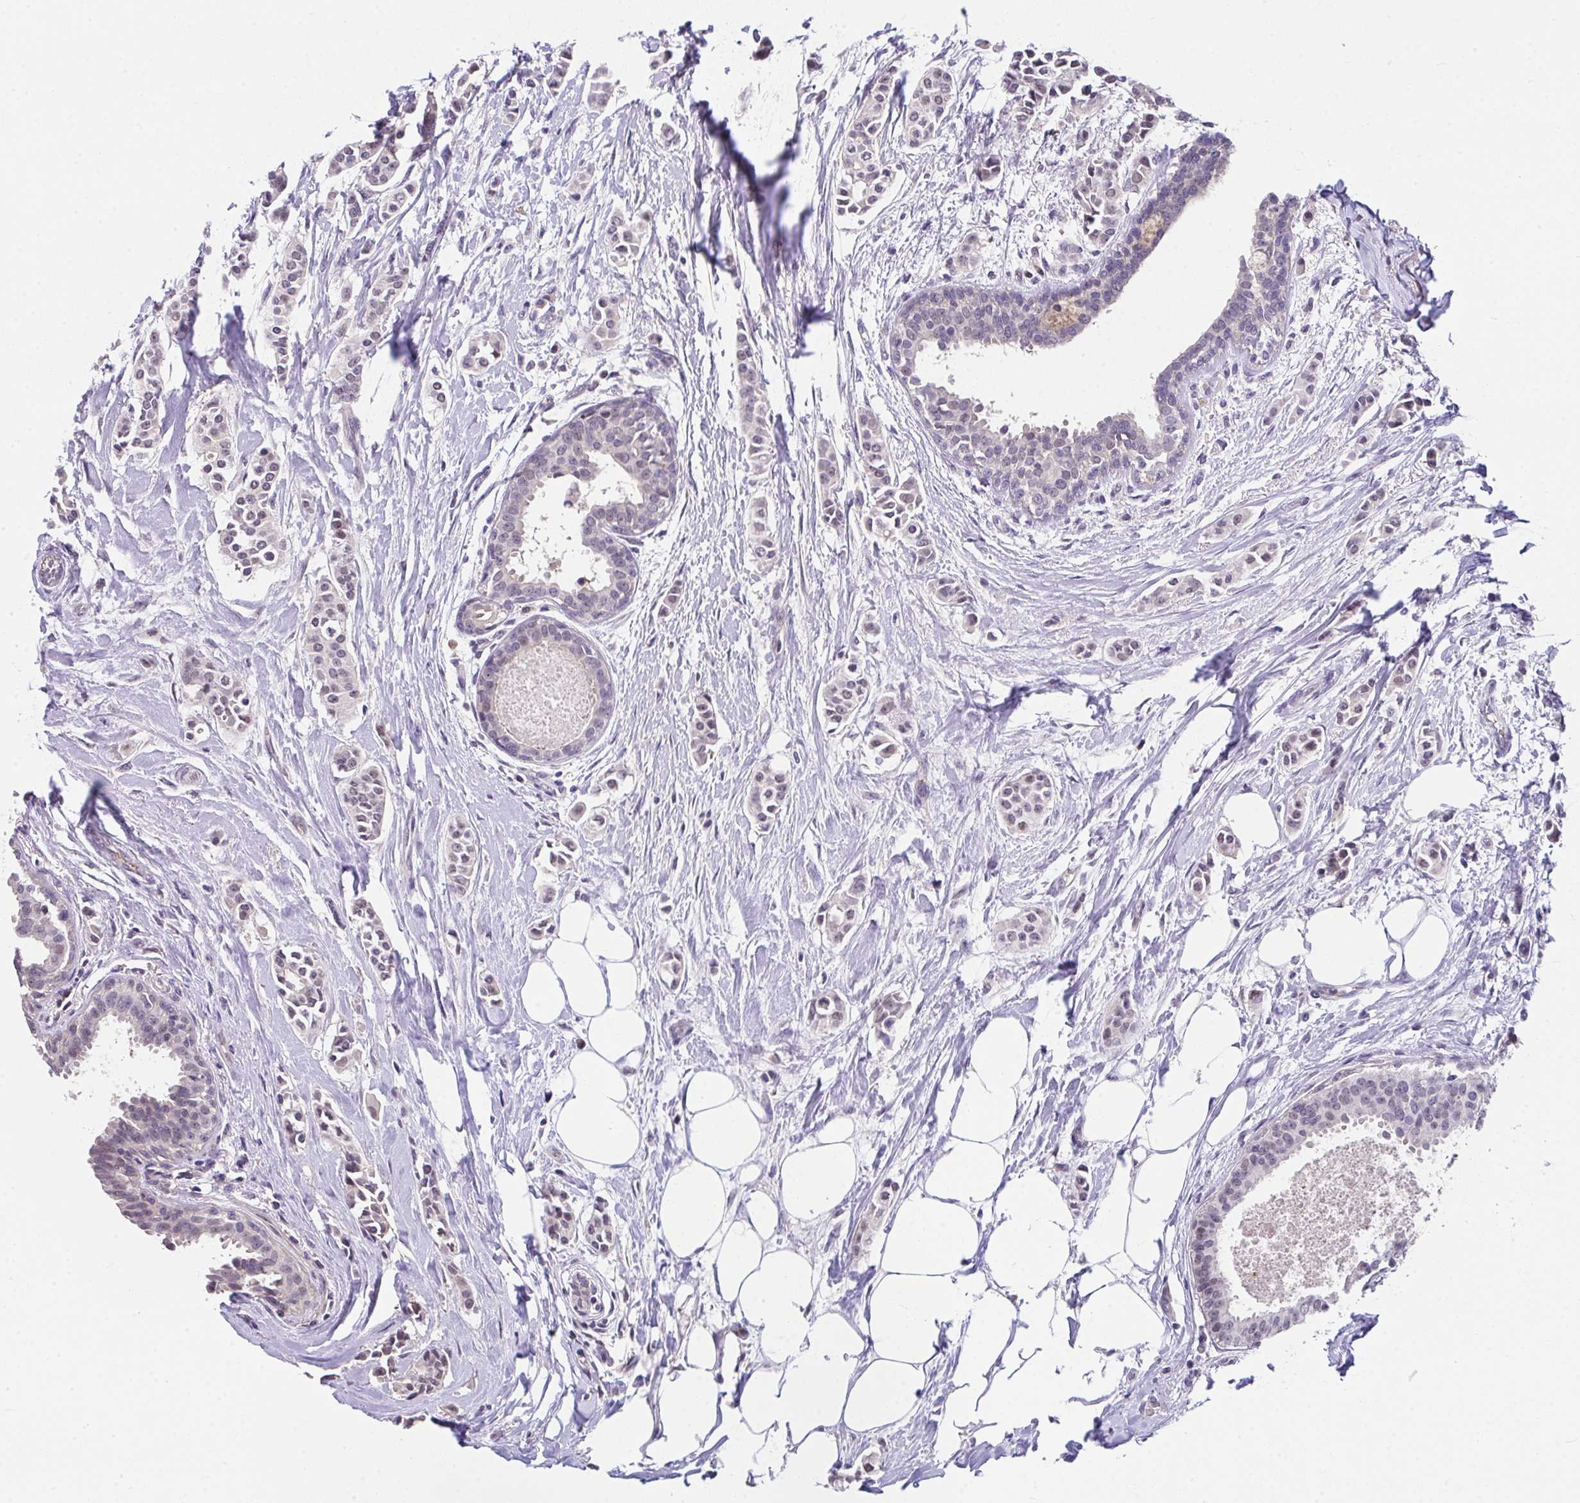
{"staining": {"intensity": "weak", "quantity": "25%-75%", "location": "nuclear"}, "tissue": "breast cancer", "cell_type": "Tumor cells", "image_type": "cancer", "snomed": [{"axis": "morphology", "description": "Duct carcinoma"}, {"axis": "topography", "description": "Breast"}], "caption": "Breast cancer tissue displays weak nuclear expression in approximately 25%-75% of tumor cells, visualized by immunohistochemistry.", "gene": "GLTPD2", "patient": {"sex": "female", "age": 64}}